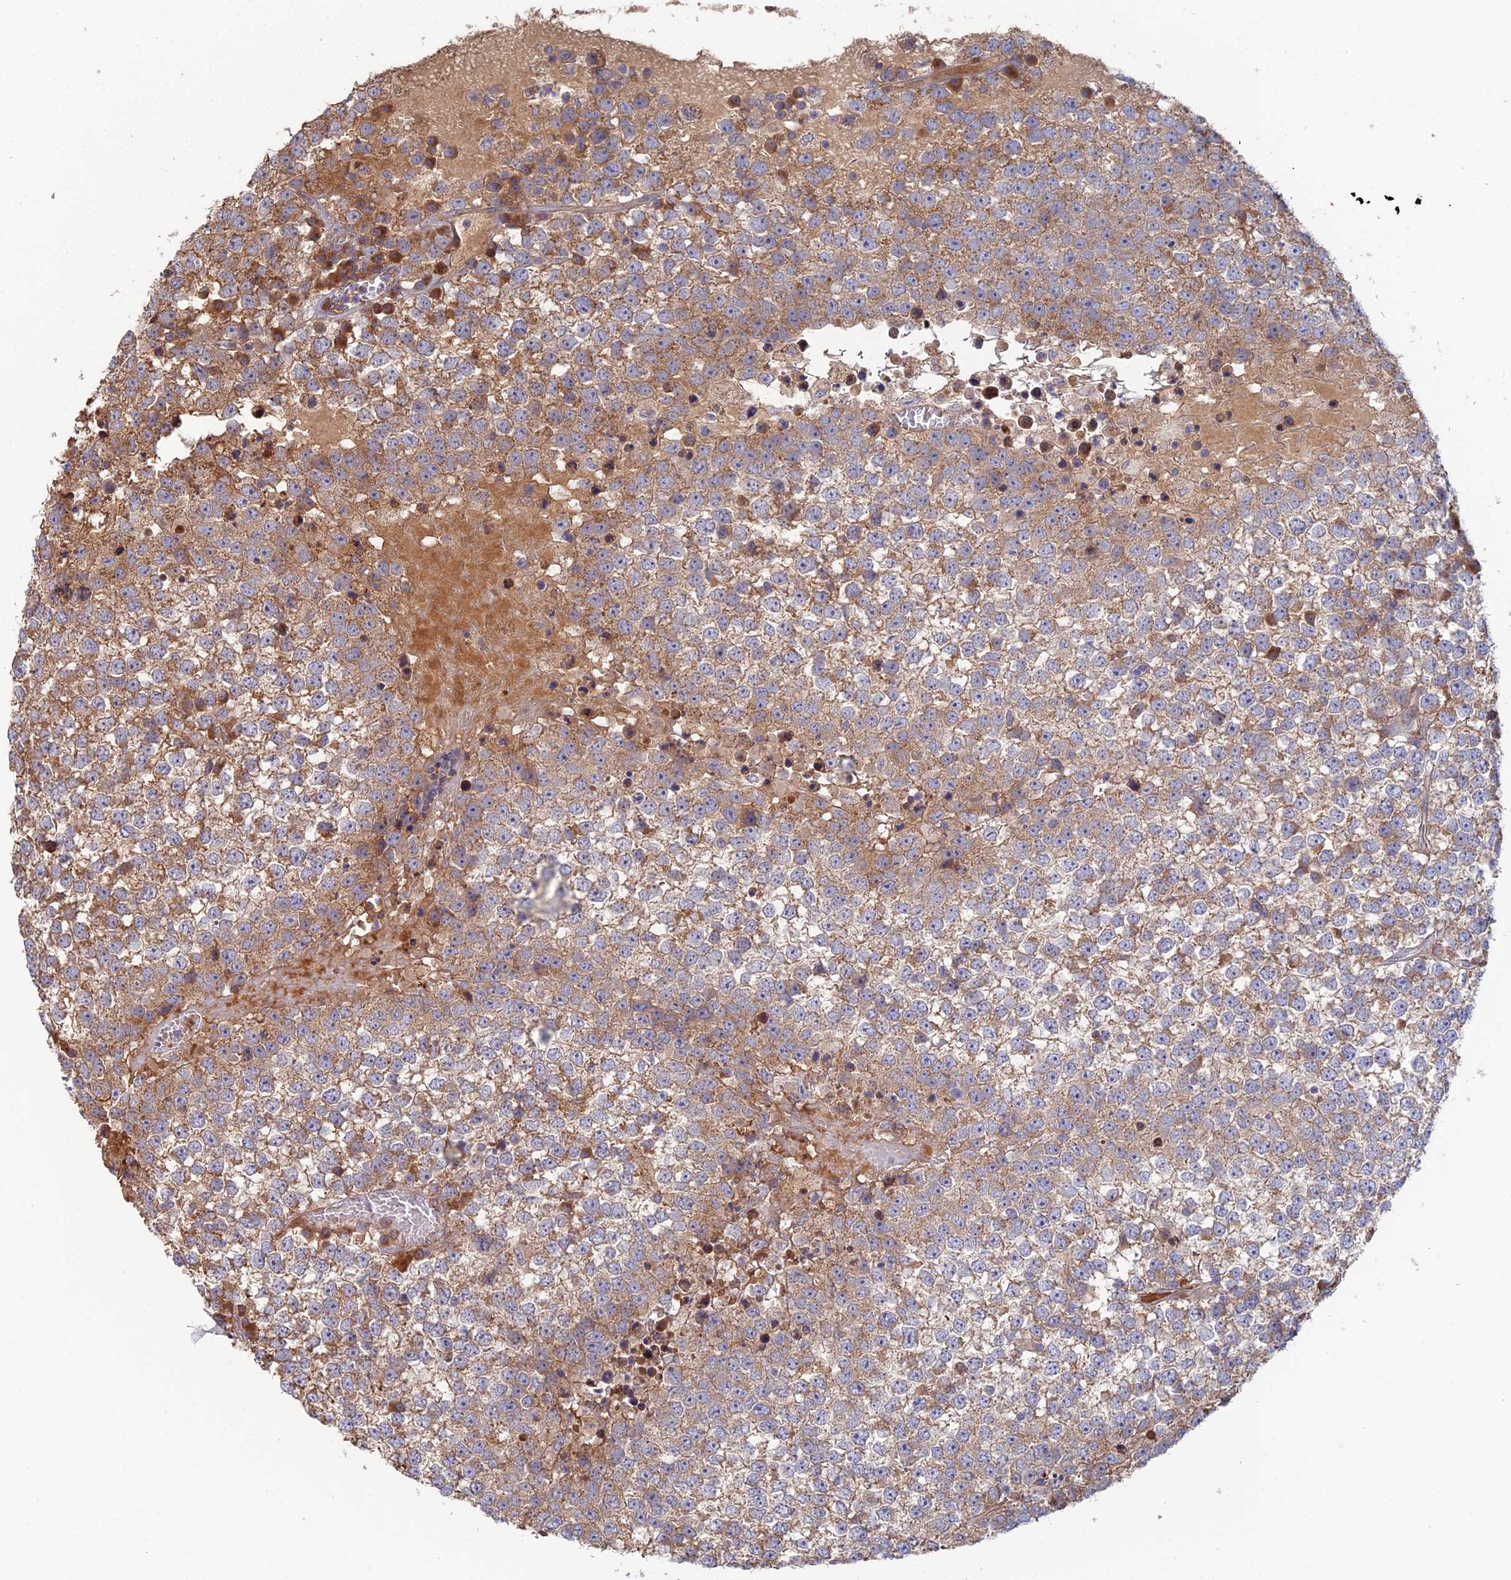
{"staining": {"intensity": "moderate", "quantity": "25%-75%", "location": "cytoplasmic/membranous"}, "tissue": "testis cancer", "cell_type": "Tumor cells", "image_type": "cancer", "snomed": [{"axis": "morphology", "description": "Seminoma, NOS"}, {"axis": "topography", "description": "Testis"}], "caption": "Immunohistochemistry (IHC) image of neoplastic tissue: human seminoma (testis) stained using immunohistochemistry exhibits medium levels of moderate protein expression localized specifically in the cytoplasmic/membranous of tumor cells, appearing as a cytoplasmic/membranous brown color.", "gene": "ARL16", "patient": {"sex": "male", "age": 65}}